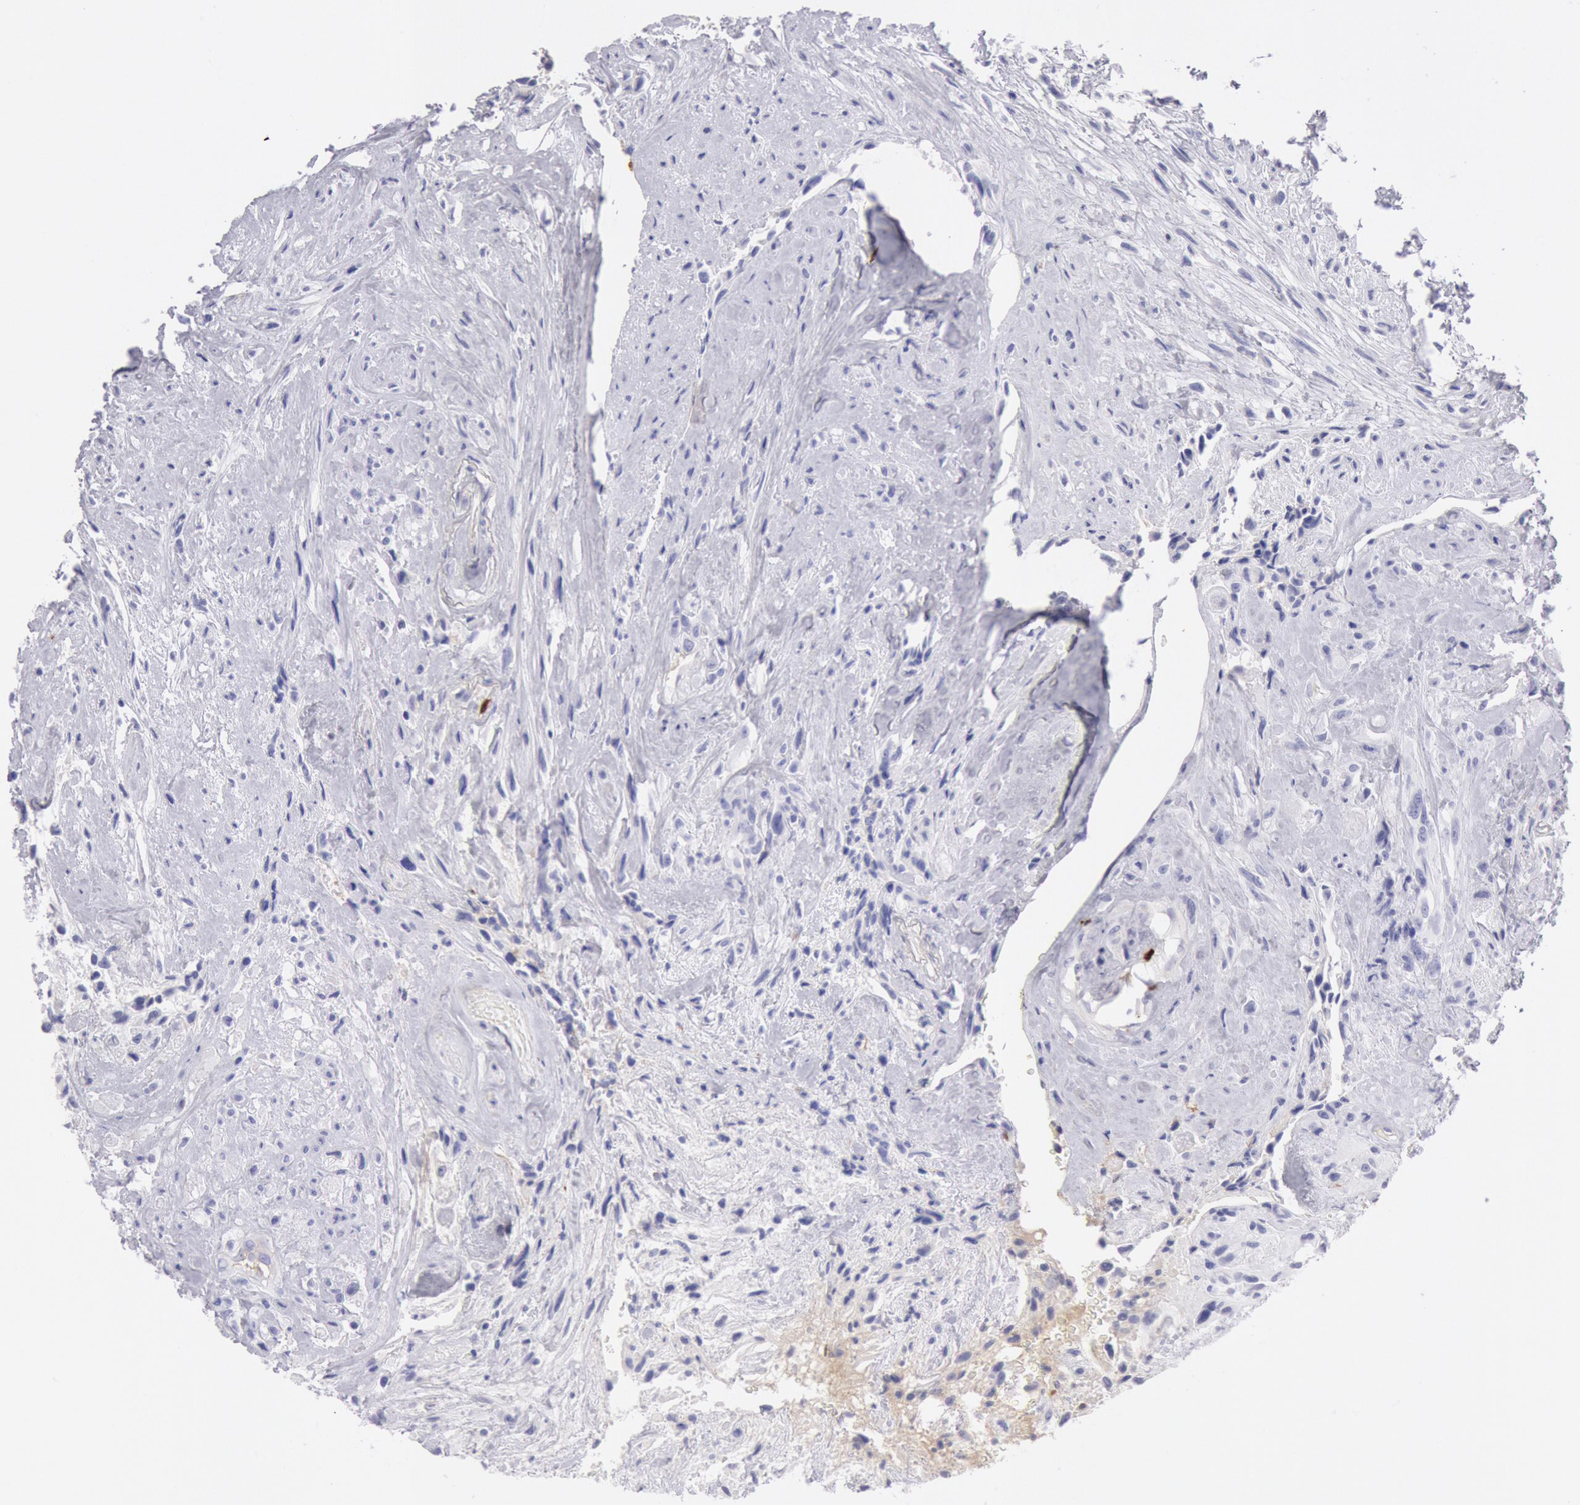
{"staining": {"intensity": "negative", "quantity": "none", "location": "none"}, "tissue": "glioma", "cell_type": "Tumor cells", "image_type": "cancer", "snomed": [{"axis": "morphology", "description": "Glioma, malignant, High grade"}, {"axis": "topography", "description": "Brain"}], "caption": "DAB immunohistochemical staining of malignant glioma (high-grade) exhibits no significant staining in tumor cells.", "gene": "FCN1", "patient": {"sex": "male", "age": 48}}